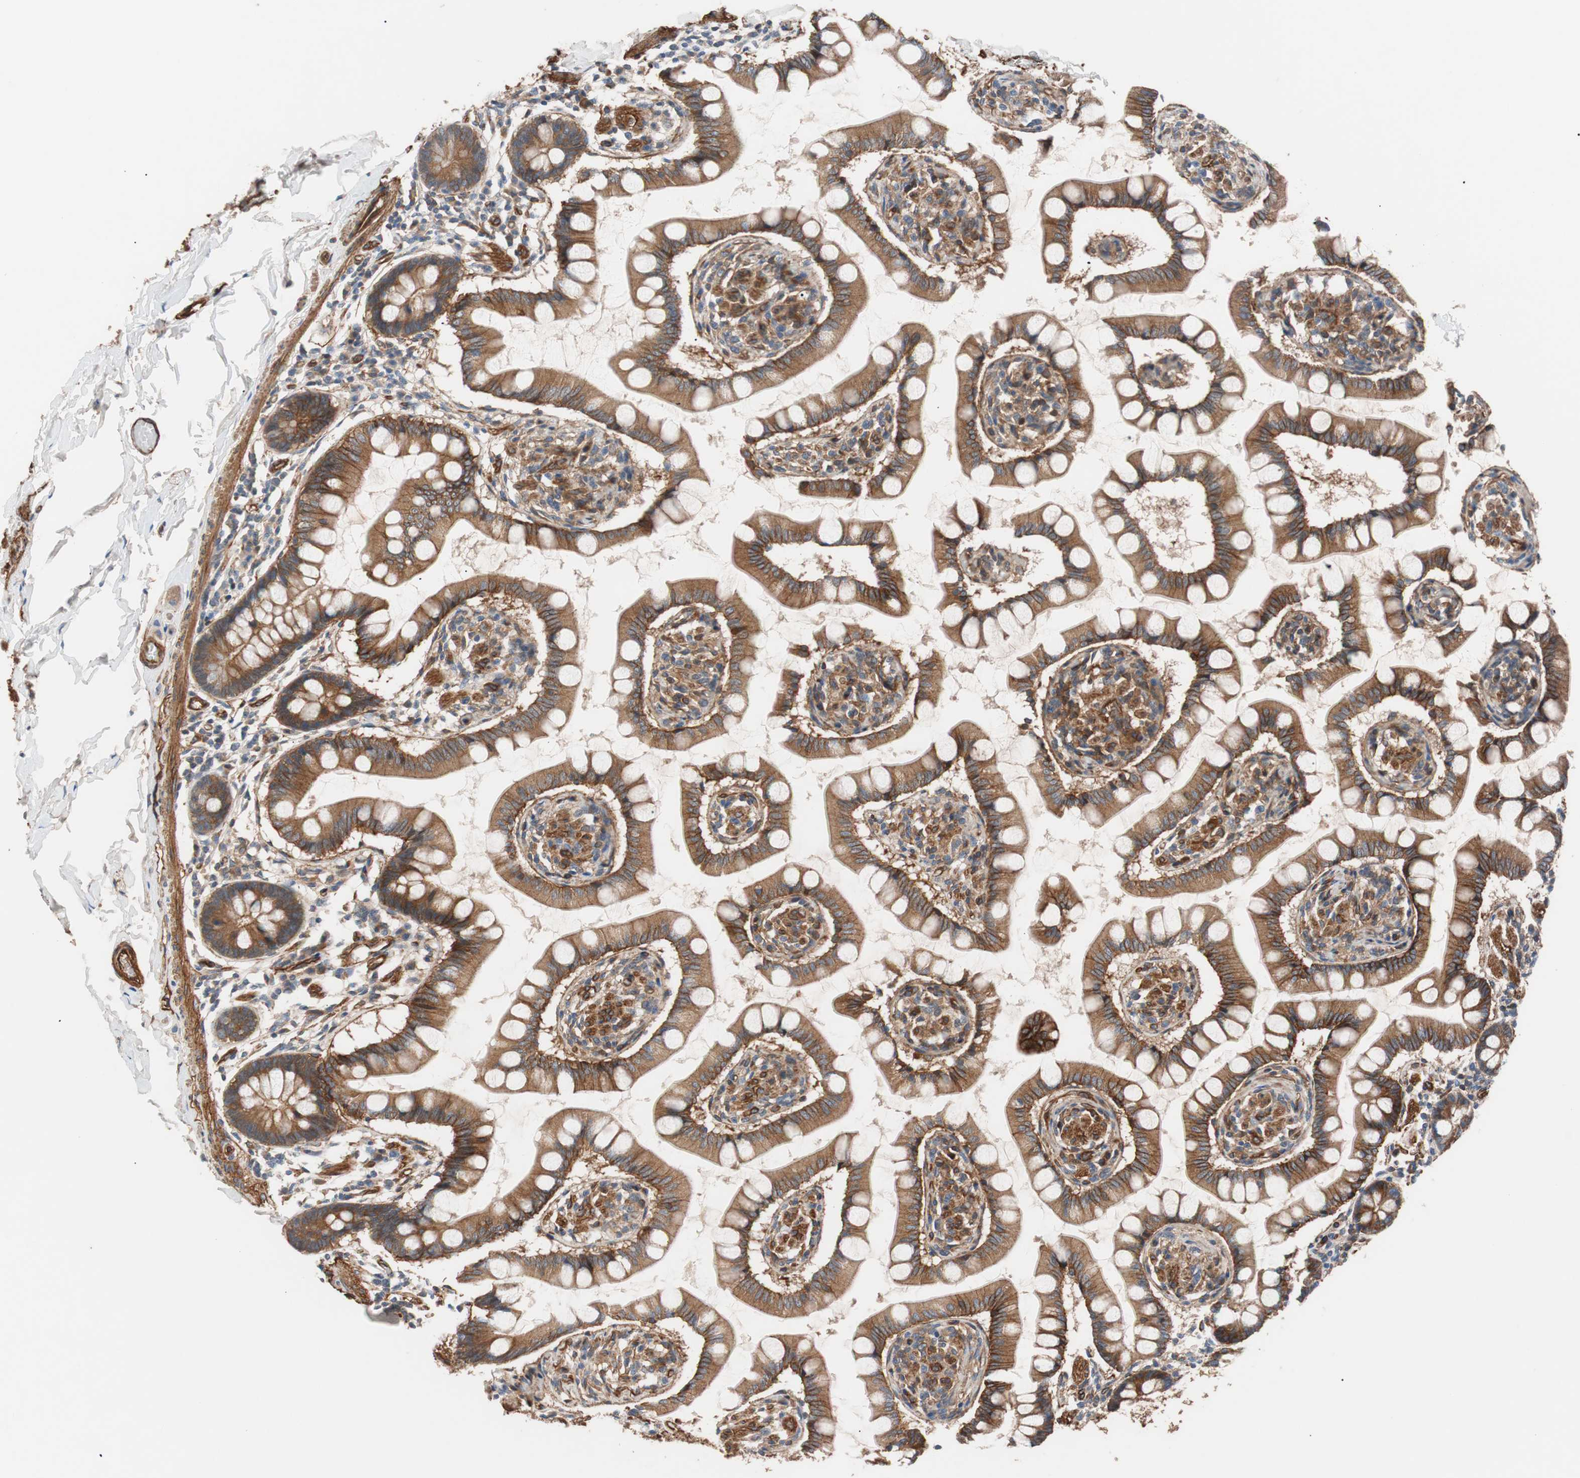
{"staining": {"intensity": "strong", "quantity": ">75%", "location": "cytoplasmic/membranous"}, "tissue": "small intestine", "cell_type": "Glandular cells", "image_type": "normal", "snomed": [{"axis": "morphology", "description": "Normal tissue, NOS"}, {"axis": "topography", "description": "Small intestine"}], "caption": "Immunohistochemical staining of unremarkable small intestine shows strong cytoplasmic/membranous protein staining in about >75% of glandular cells. (brown staining indicates protein expression, while blue staining denotes nuclei).", "gene": "SPINT1", "patient": {"sex": "male", "age": 41}}